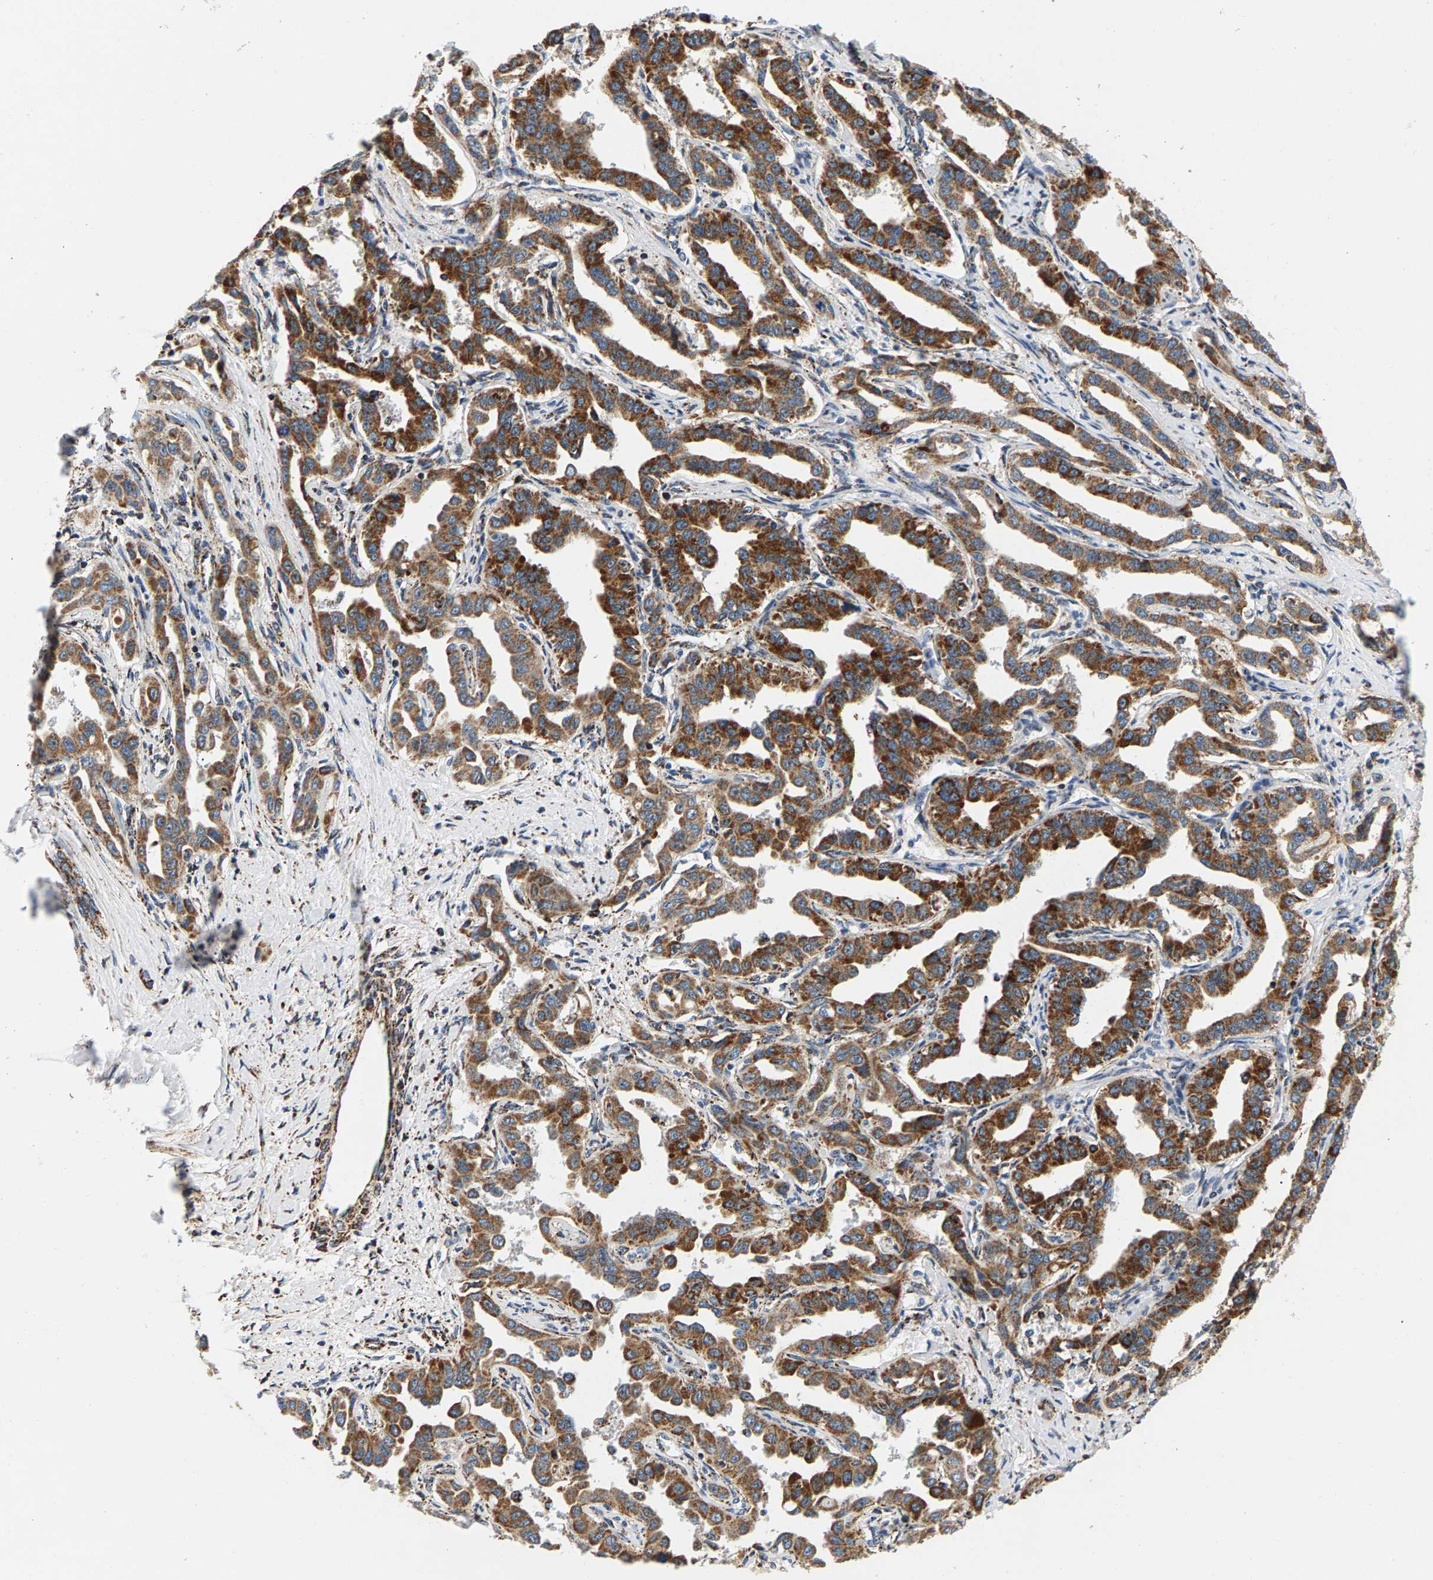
{"staining": {"intensity": "strong", "quantity": ">75%", "location": "cytoplasmic/membranous"}, "tissue": "liver cancer", "cell_type": "Tumor cells", "image_type": "cancer", "snomed": [{"axis": "morphology", "description": "Cholangiocarcinoma"}, {"axis": "topography", "description": "Liver"}], "caption": "Liver cancer stained with a brown dye reveals strong cytoplasmic/membranous positive staining in about >75% of tumor cells.", "gene": "PDE1A", "patient": {"sex": "male", "age": 59}}